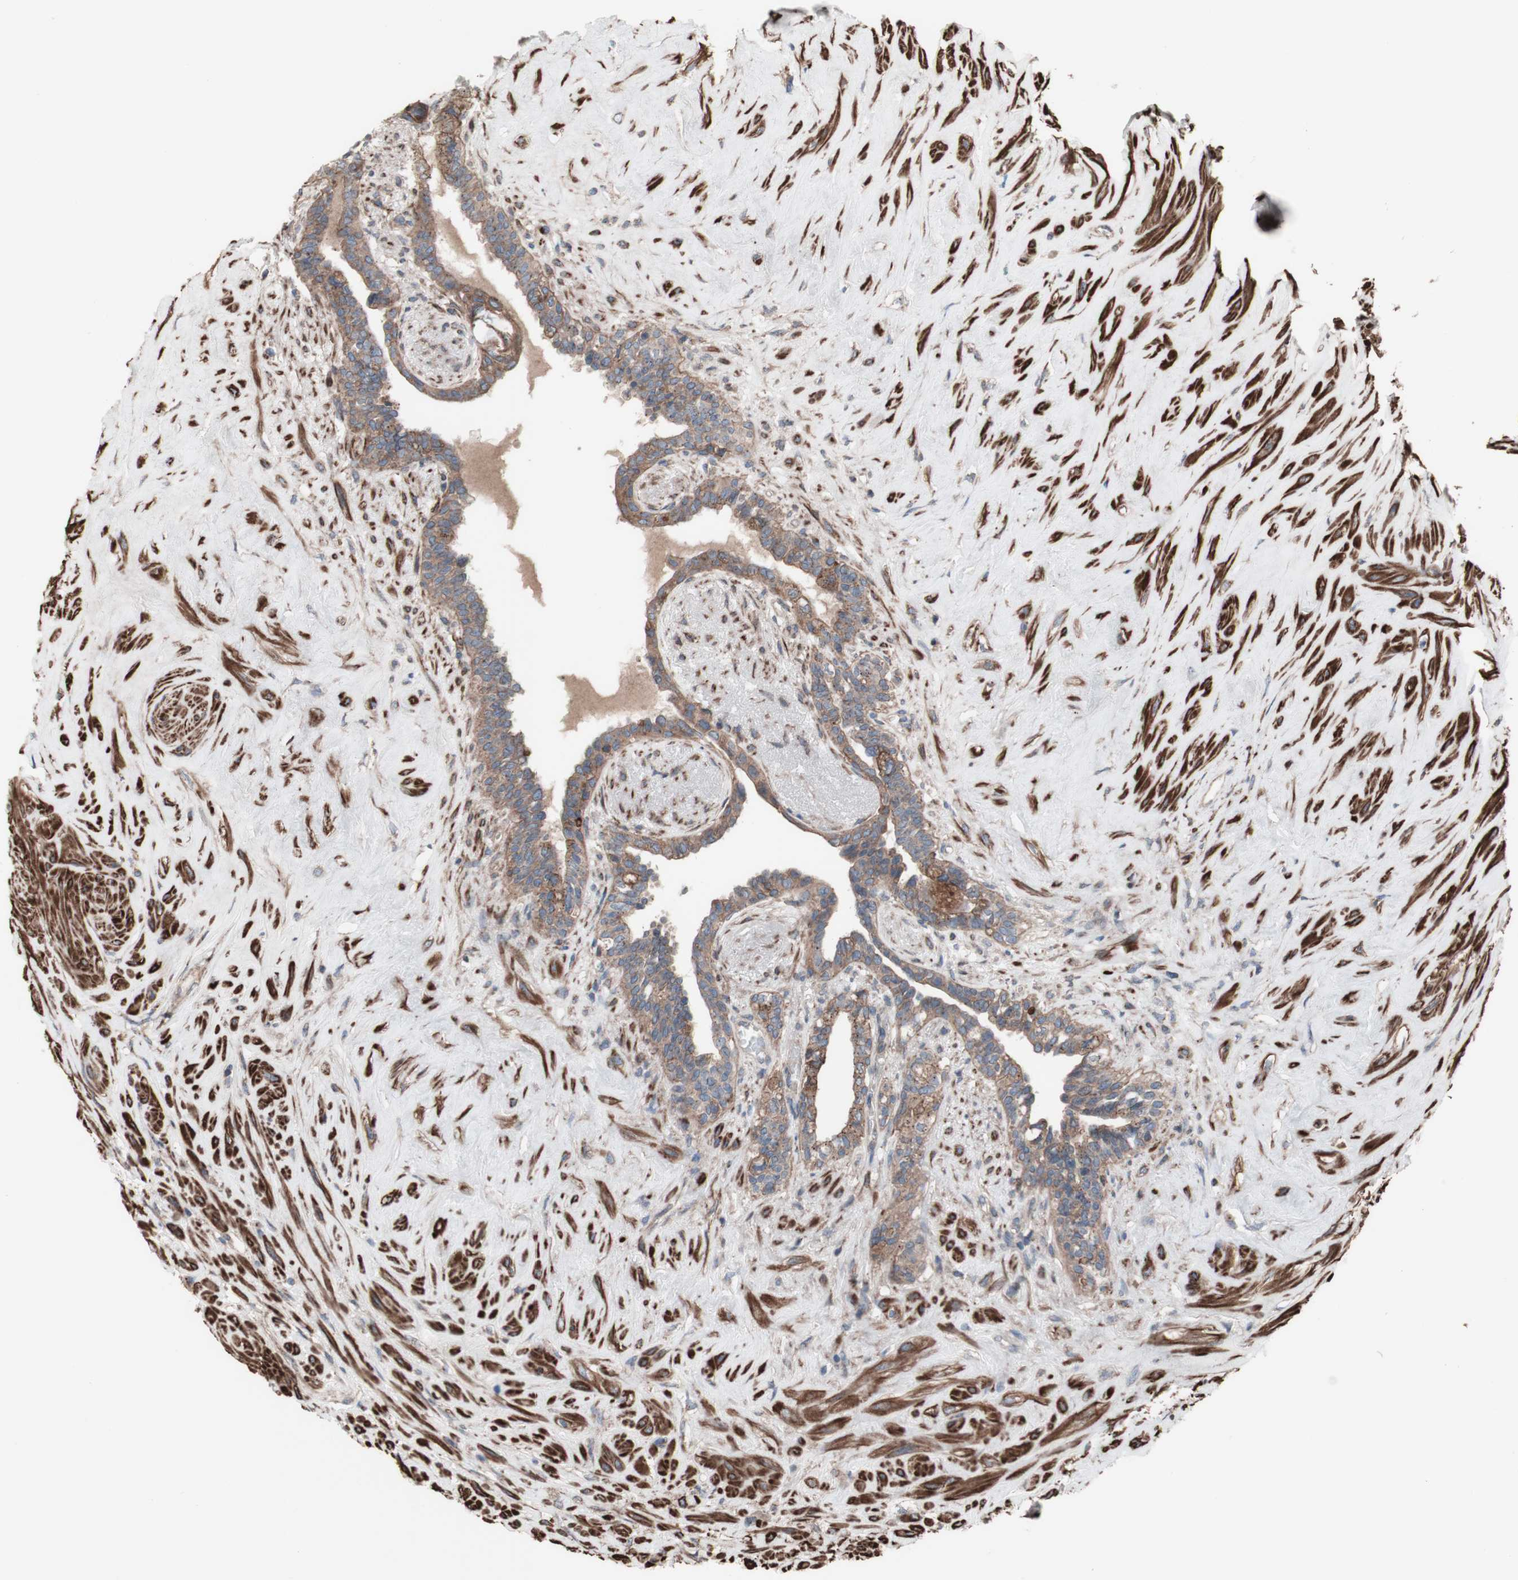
{"staining": {"intensity": "moderate", "quantity": ">75%", "location": "cytoplasmic/membranous"}, "tissue": "seminal vesicle", "cell_type": "Glandular cells", "image_type": "normal", "snomed": [{"axis": "morphology", "description": "Normal tissue, NOS"}, {"axis": "topography", "description": "Seminal veicle"}], "caption": "Seminal vesicle was stained to show a protein in brown. There is medium levels of moderate cytoplasmic/membranous positivity in approximately >75% of glandular cells.", "gene": "COPB1", "patient": {"sex": "male", "age": 63}}